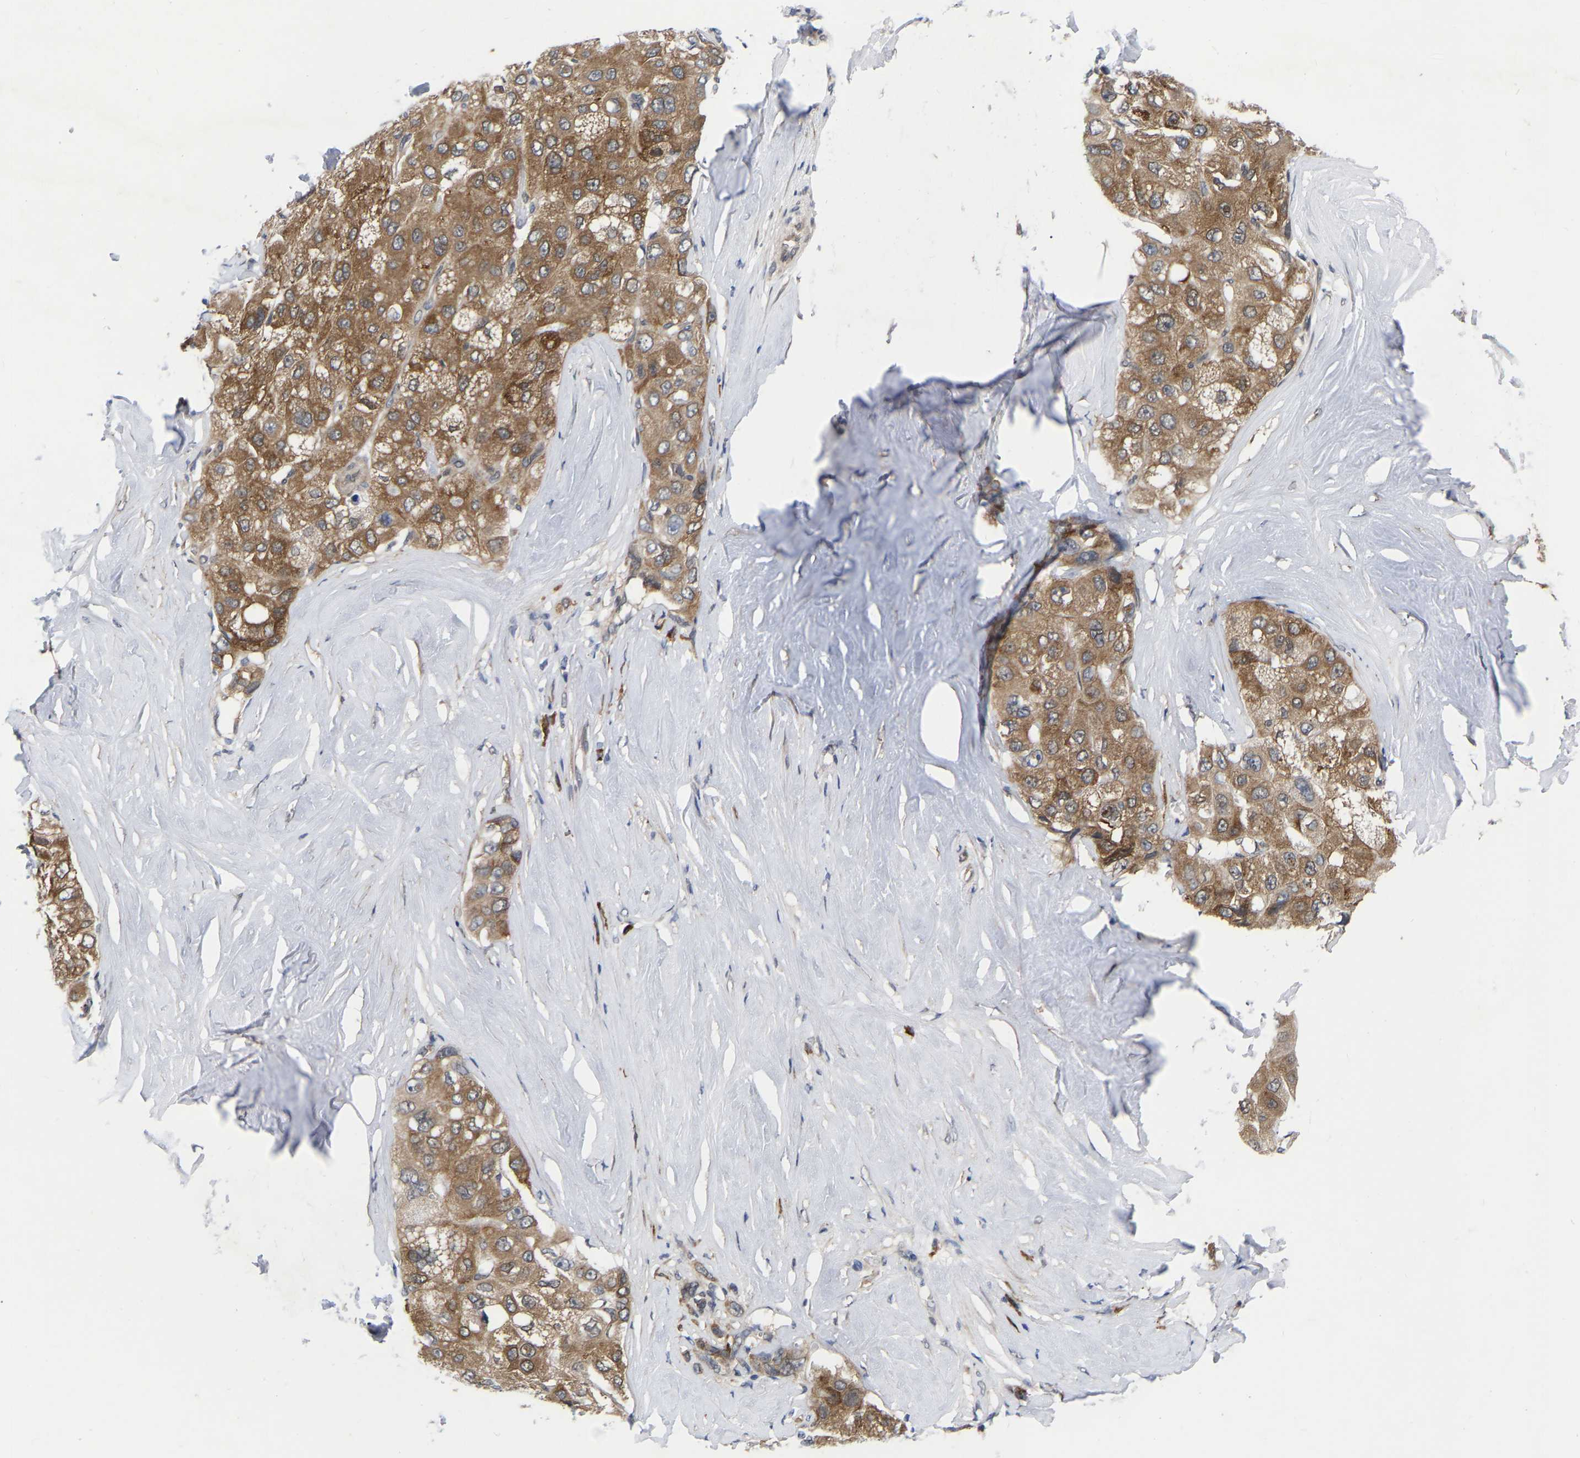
{"staining": {"intensity": "moderate", "quantity": ">75%", "location": "cytoplasmic/membranous"}, "tissue": "liver cancer", "cell_type": "Tumor cells", "image_type": "cancer", "snomed": [{"axis": "morphology", "description": "Carcinoma, Hepatocellular, NOS"}, {"axis": "topography", "description": "Liver"}], "caption": "IHC of human liver hepatocellular carcinoma reveals medium levels of moderate cytoplasmic/membranous staining in approximately >75% of tumor cells.", "gene": "UBE4B", "patient": {"sex": "male", "age": 80}}